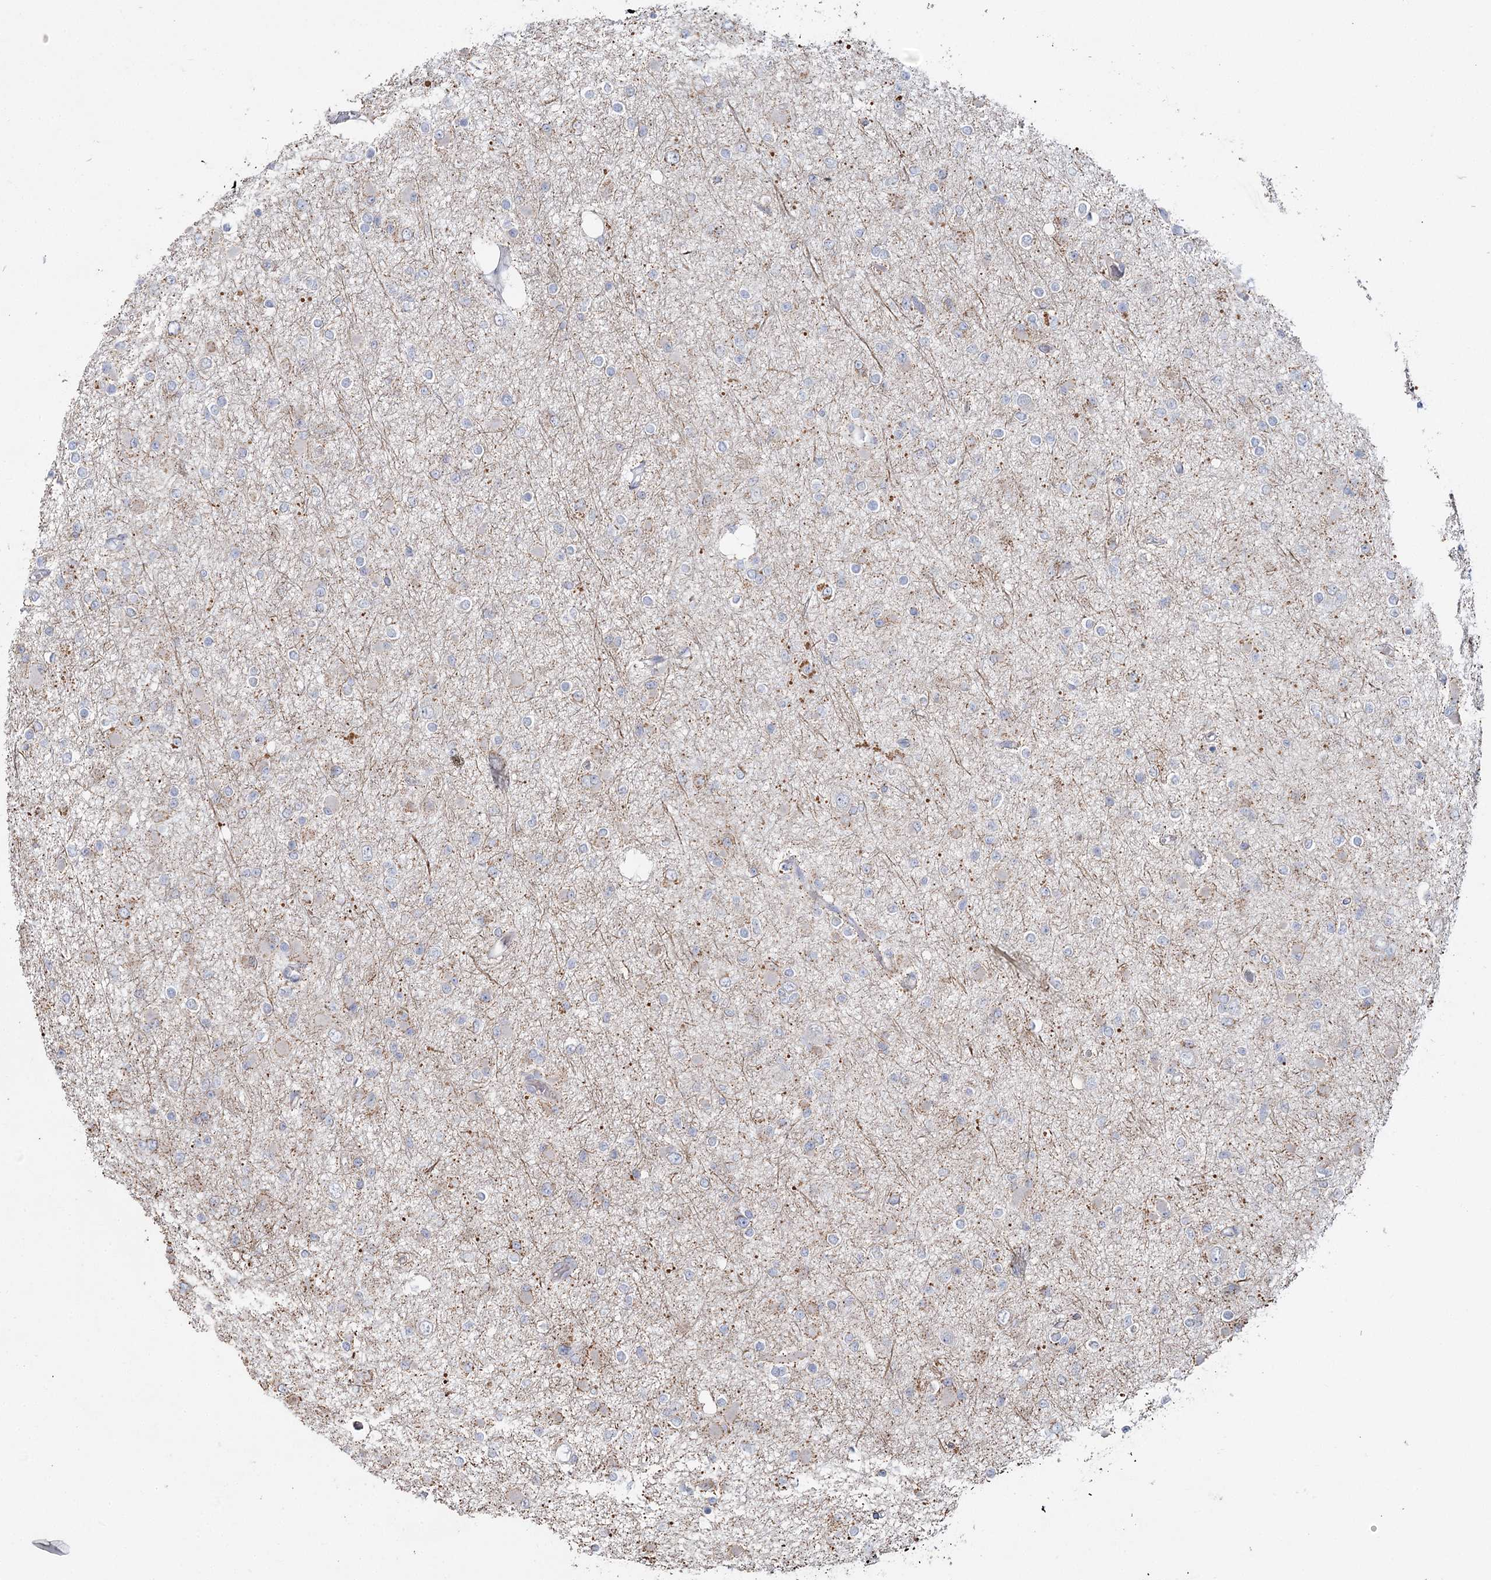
{"staining": {"intensity": "weak", "quantity": "<25%", "location": "cytoplasmic/membranous"}, "tissue": "glioma", "cell_type": "Tumor cells", "image_type": "cancer", "snomed": [{"axis": "morphology", "description": "Glioma, malignant, Low grade"}, {"axis": "topography", "description": "Brain"}], "caption": "Immunohistochemistry histopathology image of human malignant glioma (low-grade) stained for a protein (brown), which shows no expression in tumor cells. (Stains: DAB (3,3'-diaminobenzidine) immunohistochemistry with hematoxylin counter stain, Microscopy: brightfield microscopy at high magnification).", "gene": "TMEM187", "patient": {"sex": "female", "age": 22}}